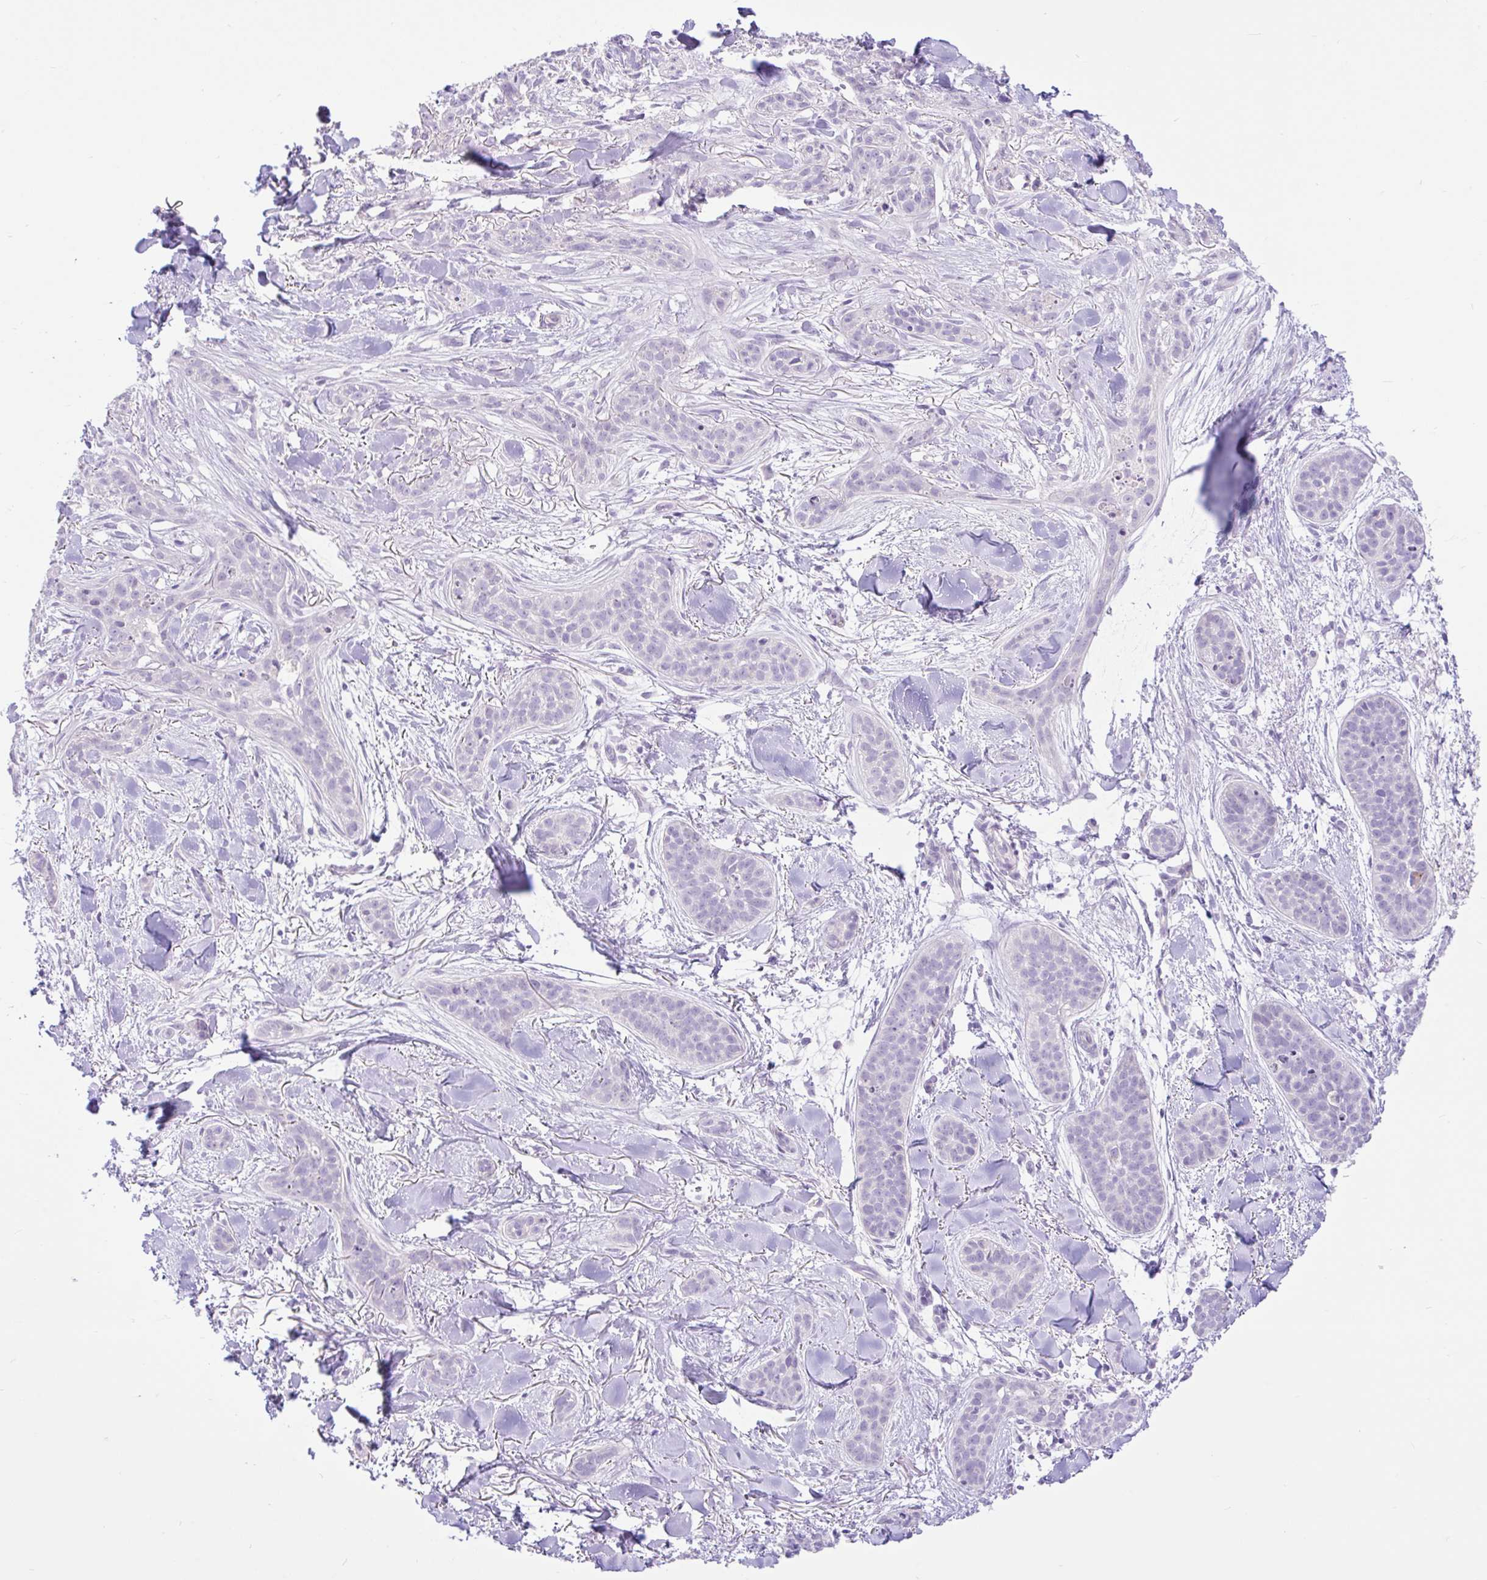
{"staining": {"intensity": "negative", "quantity": "none", "location": "none"}, "tissue": "skin cancer", "cell_type": "Tumor cells", "image_type": "cancer", "snomed": [{"axis": "morphology", "description": "Basal cell carcinoma"}, {"axis": "topography", "description": "Skin"}], "caption": "Skin basal cell carcinoma was stained to show a protein in brown. There is no significant staining in tumor cells. Brightfield microscopy of IHC stained with DAB (brown) and hematoxylin (blue), captured at high magnification.", "gene": "ZNF101", "patient": {"sex": "male", "age": 52}}